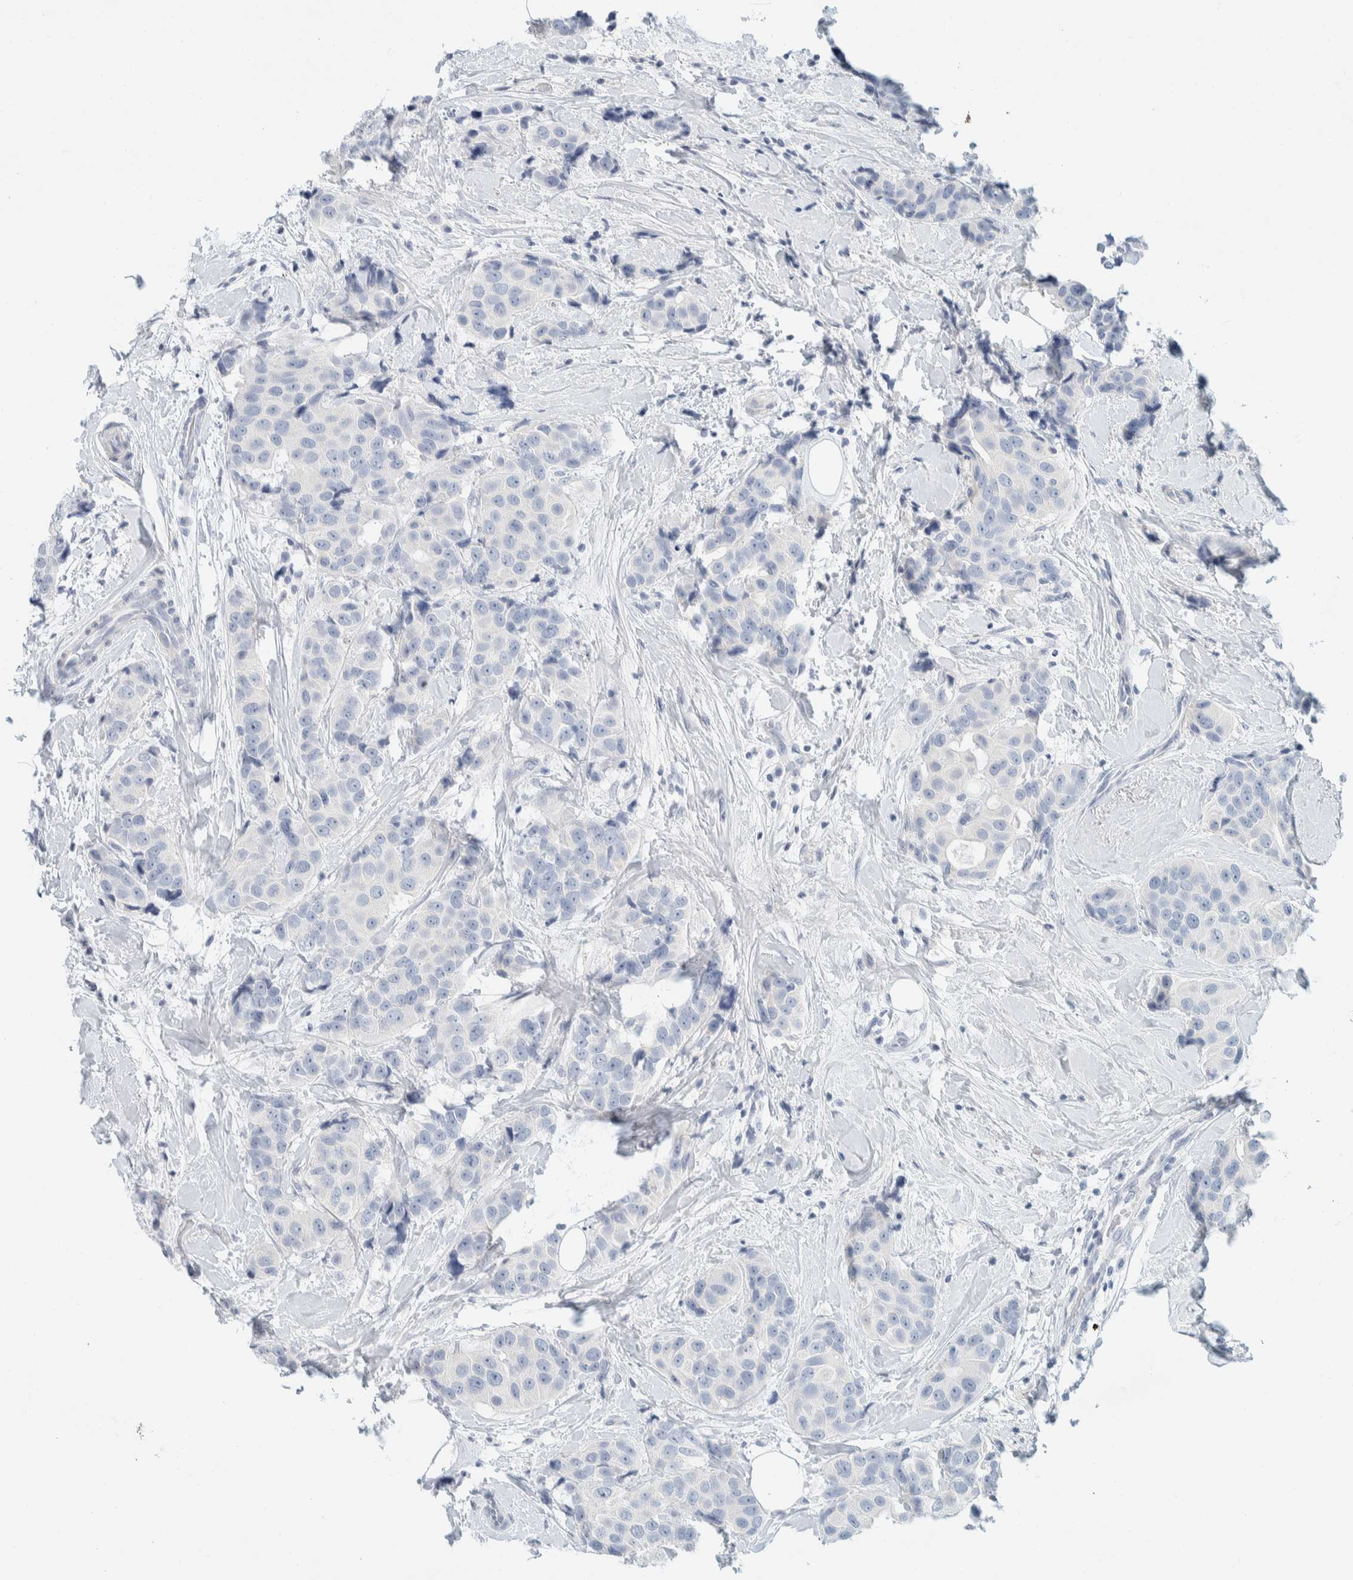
{"staining": {"intensity": "negative", "quantity": "none", "location": "none"}, "tissue": "breast cancer", "cell_type": "Tumor cells", "image_type": "cancer", "snomed": [{"axis": "morphology", "description": "Normal tissue, NOS"}, {"axis": "morphology", "description": "Duct carcinoma"}, {"axis": "topography", "description": "Breast"}], "caption": "Immunohistochemistry (IHC) histopathology image of human breast cancer (invasive ductal carcinoma) stained for a protein (brown), which displays no expression in tumor cells. Brightfield microscopy of immunohistochemistry (IHC) stained with DAB (3,3'-diaminobenzidine) (brown) and hematoxylin (blue), captured at high magnification.", "gene": "ALOX12B", "patient": {"sex": "female", "age": 39}}